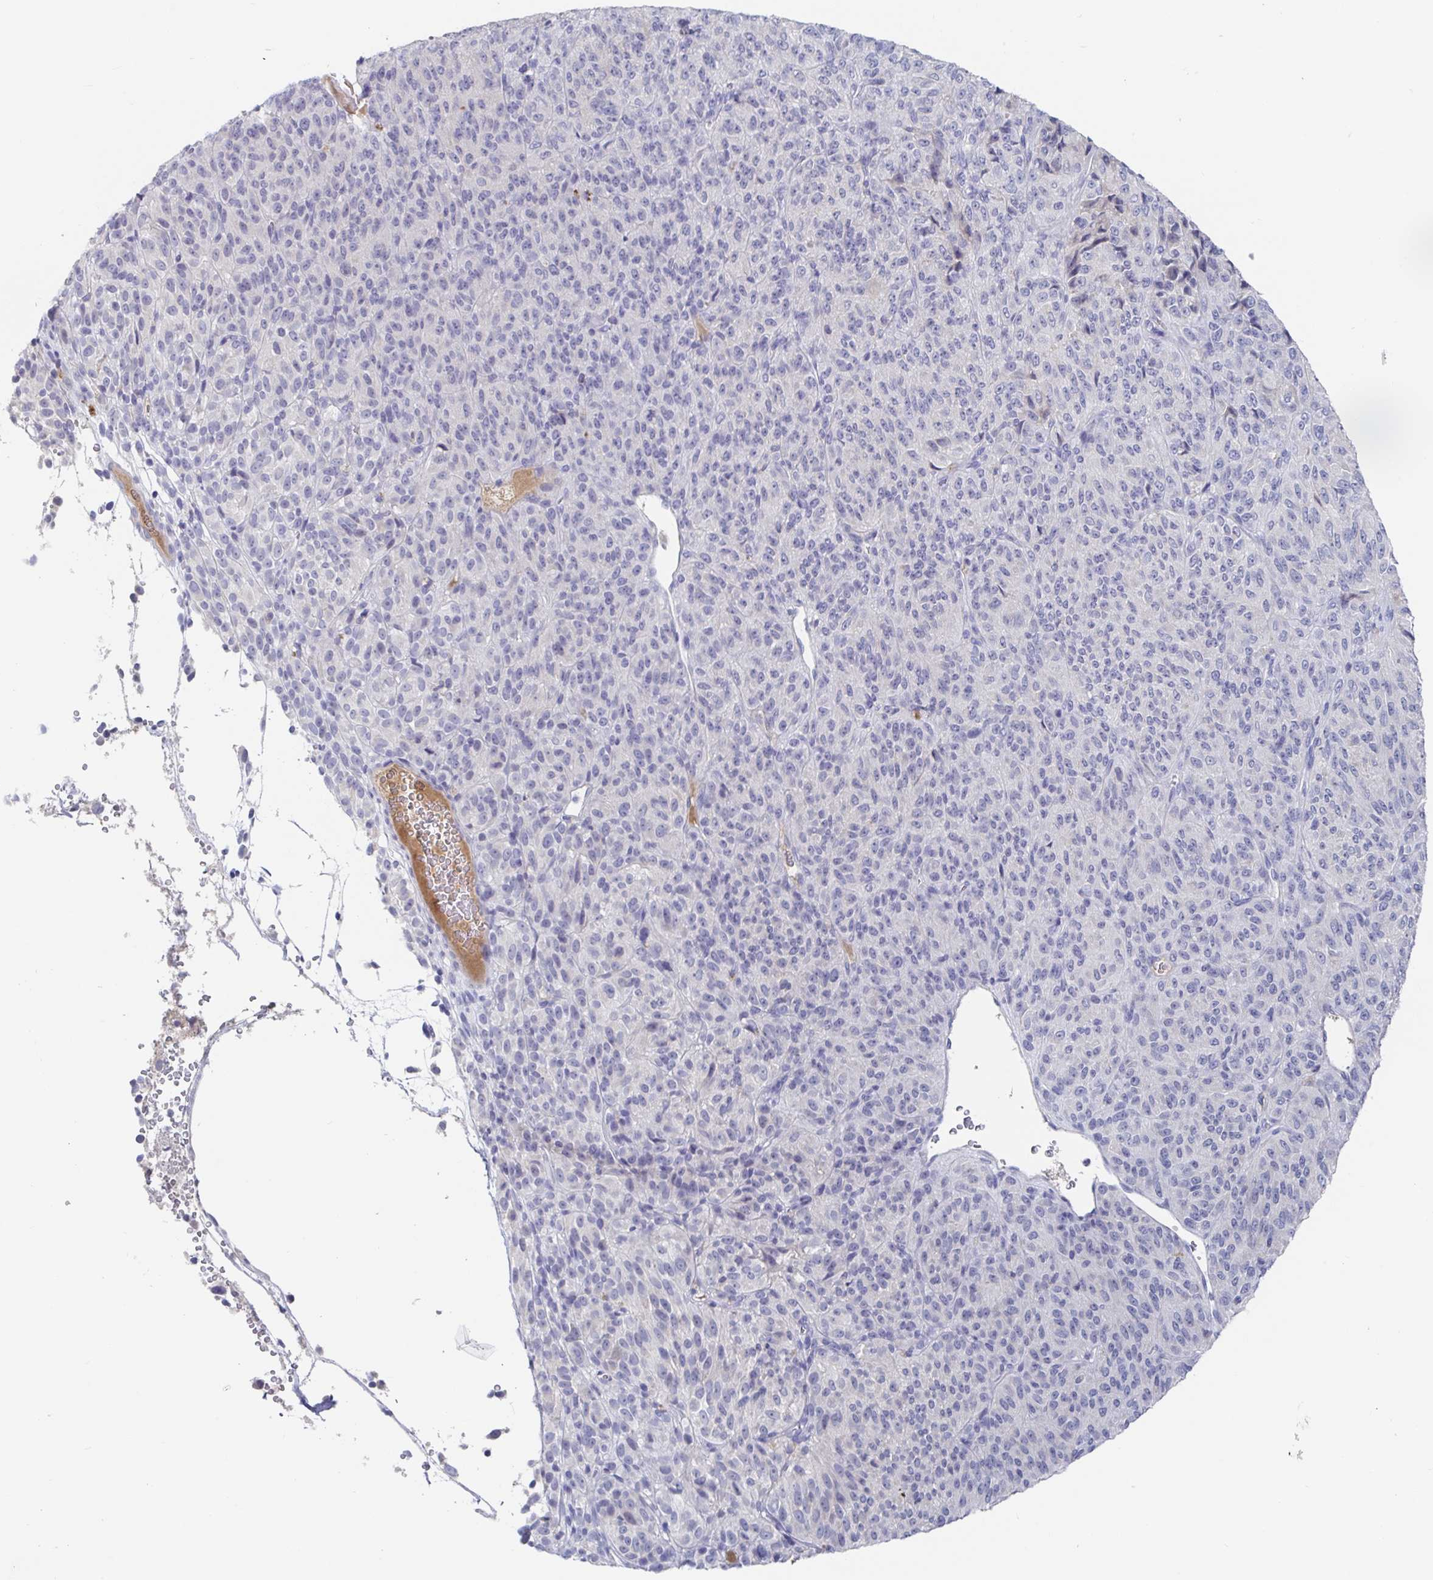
{"staining": {"intensity": "negative", "quantity": "none", "location": "none"}, "tissue": "melanoma", "cell_type": "Tumor cells", "image_type": "cancer", "snomed": [{"axis": "morphology", "description": "Malignant melanoma, Metastatic site"}, {"axis": "topography", "description": "Brain"}], "caption": "Immunohistochemistry photomicrograph of melanoma stained for a protein (brown), which shows no positivity in tumor cells.", "gene": "GPR148", "patient": {"sex": "female", "age": 56}}